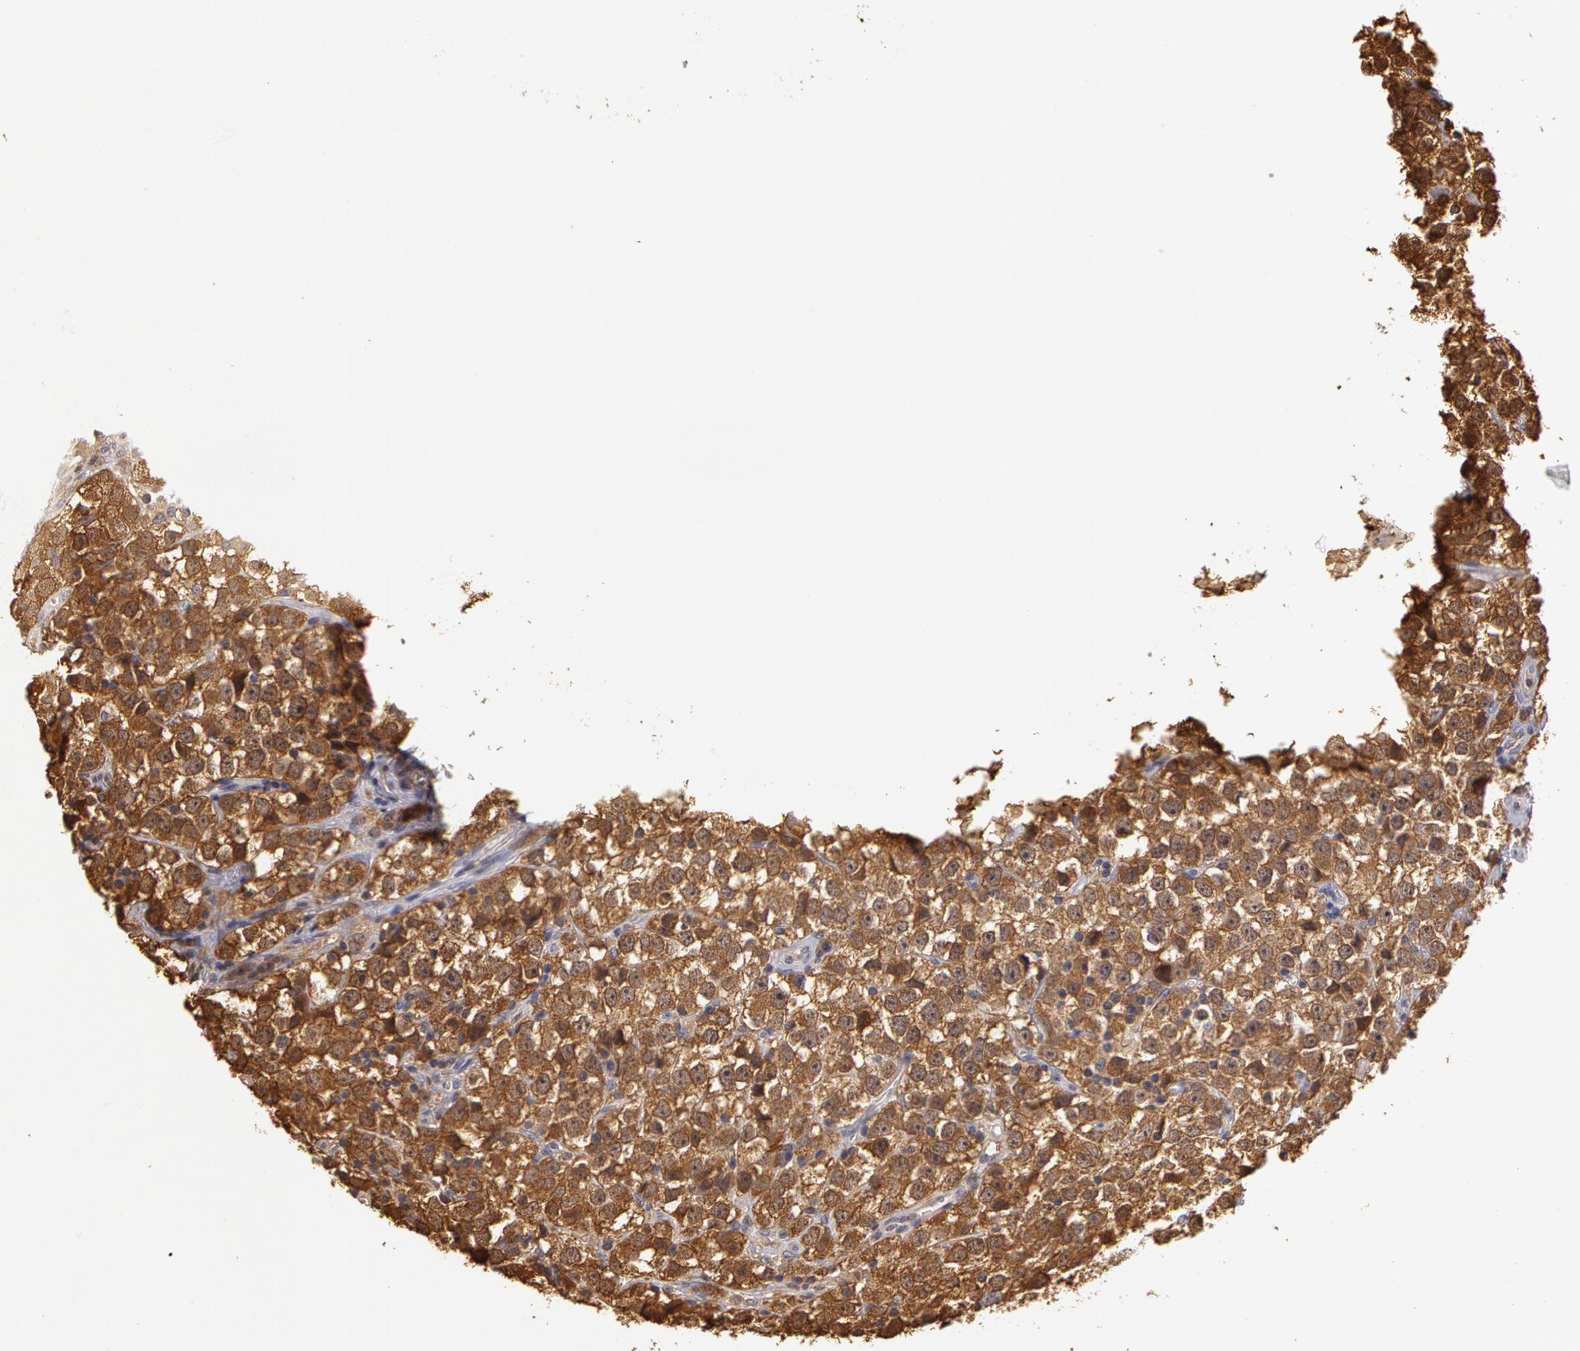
{"staining": {"intensity": "moderate", "quantity": ">75%", "location": "cytoplasmic/membranous"}, "tissue": "testis cancer", "cell_type": "Tumor cells", "image_type": "cancer", "snomed": [{"axis": "morphology", "description": "Seminoma, NOS"}, {"axis": "topography", "description": "Testis"}], "caption": "Tumor cells demonstrate medium levels of moderate cytoplasmic/membranous expression in approximately >75% of cells in human testis seminoma. (DAB (3,3'-diaminobenzidine) = brown stain, brightfield microscopy at high magnification).", "gene": "AHSA1", "patient": {"sex": "male", "age": 25}}